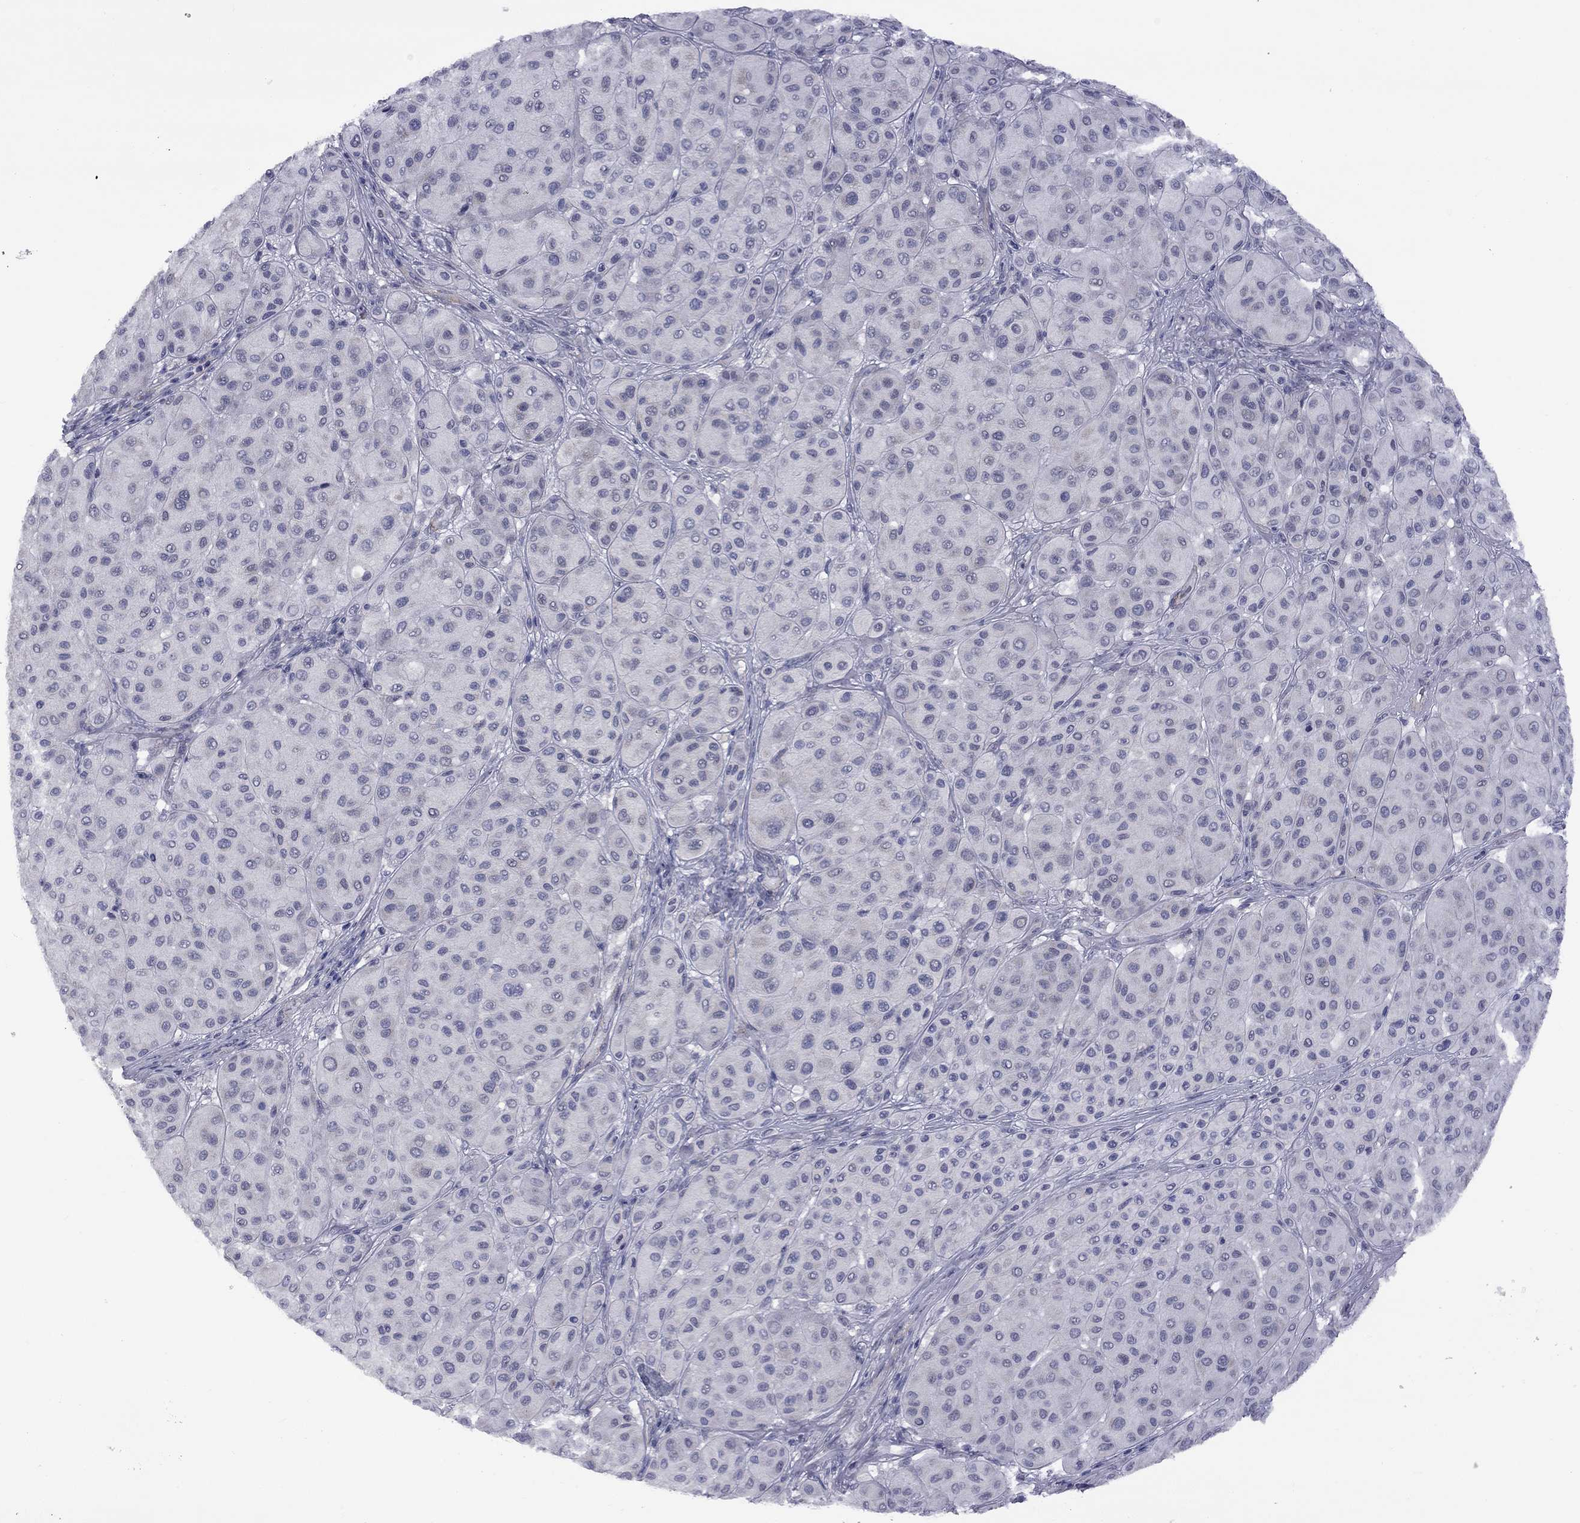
{"staining": {"intensity": "negative", "quantity": "none", "location": "none"}, "tissue": "melanoma", "cell_type": "Tumor cells", "image_type": "cancer", "snomed": [{"axis": "morphology", "description": "Malignant melanoma, Metastatic site"}, {"axis": "topography", "description": "Smooth muscle"}], "caption": "DAB (3,3'-diaminobenzidine) immunohistochemical staining of malignant melanoma (metastatic site) exhibits no significant staining in tumor cells. The staining was performed using DAB to visualize the protein expression in brown, while the nuclei were stained in blue with hematoxylin (Magnification: 20x).", "gene": "GSG1L", "patient": {"sex": "male", "age": 41}}